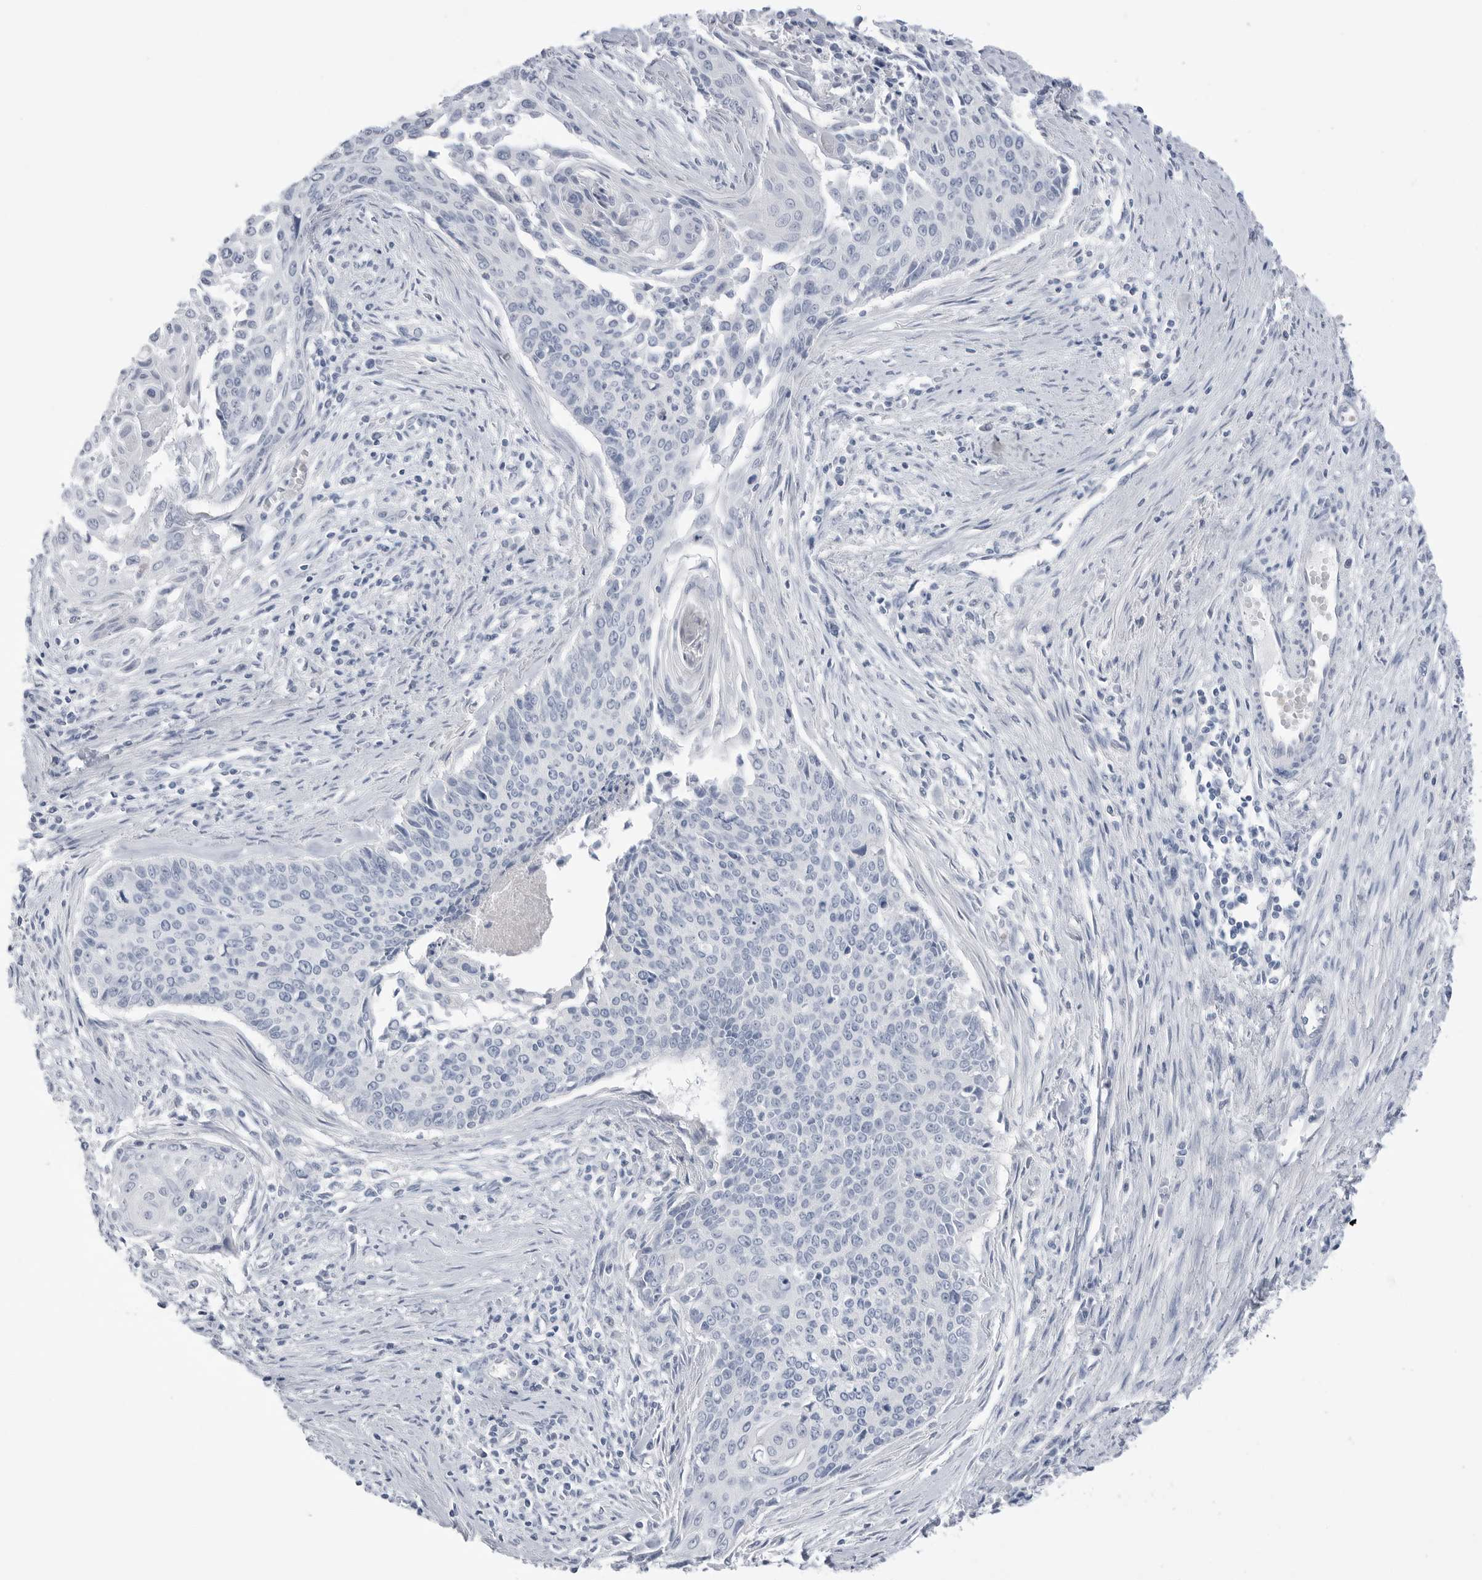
{"staining": {"intensity": "negative", "quantity": "none", "location": "none"}, "tissue": "cervical cancer", "cell_type": "Tumor cells", "image_type": "cancer", "snomed": [{"axis": "morphology", "description": "Squamous cell carcinoma, NOS"}, {"axis": "topography", "description": "Cervix"}], "caption": "Protein analysis of cervical cancer (squamous cell carcinoma) exhibits no significant positivity in tumor cells.", "gene": "ABHD12", "patient": {"sex": "female", "age": 55}}